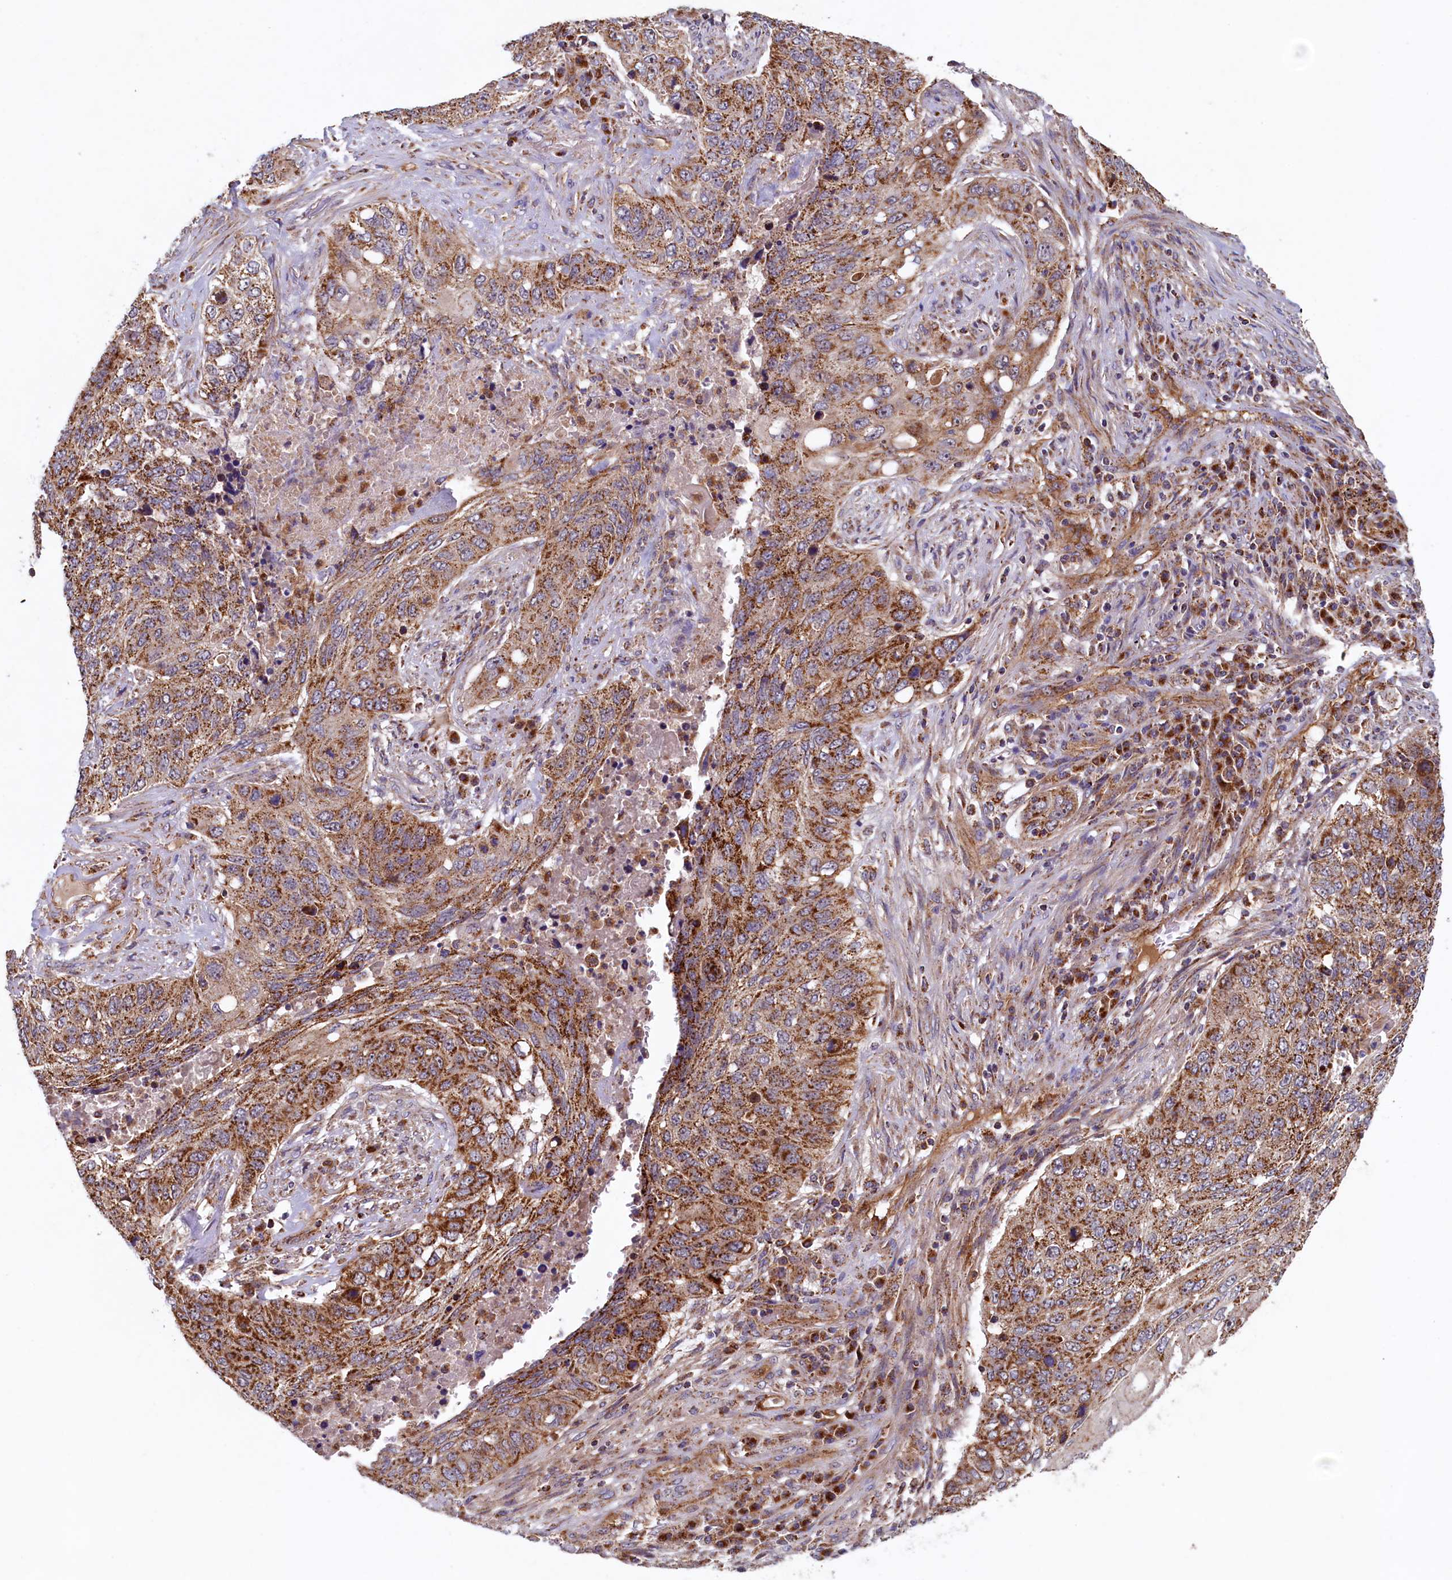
{"staining": {"intensity": "moderate", "quantity": ">75%", "location": "cytoplasmic/membranous"}, "tissue": "lung cancer", "cell_type": "Tumor cells", "image_type": "cancer", "snomed": [{"axis": "morphology", "description": "Squamous cell carcinoma, NOS"}, {"axis": "topography", "description": "Lung"}], "caption": "Immunohistochemical staining of lung cancer (squamous cell carcinoma) reveals medium levels of moderate cytoplasmic/membranous protein positivity in approximately >75% of tumor cells.", "gene": "UBE3B", "patient": {"sex": "female", "age": 63}}